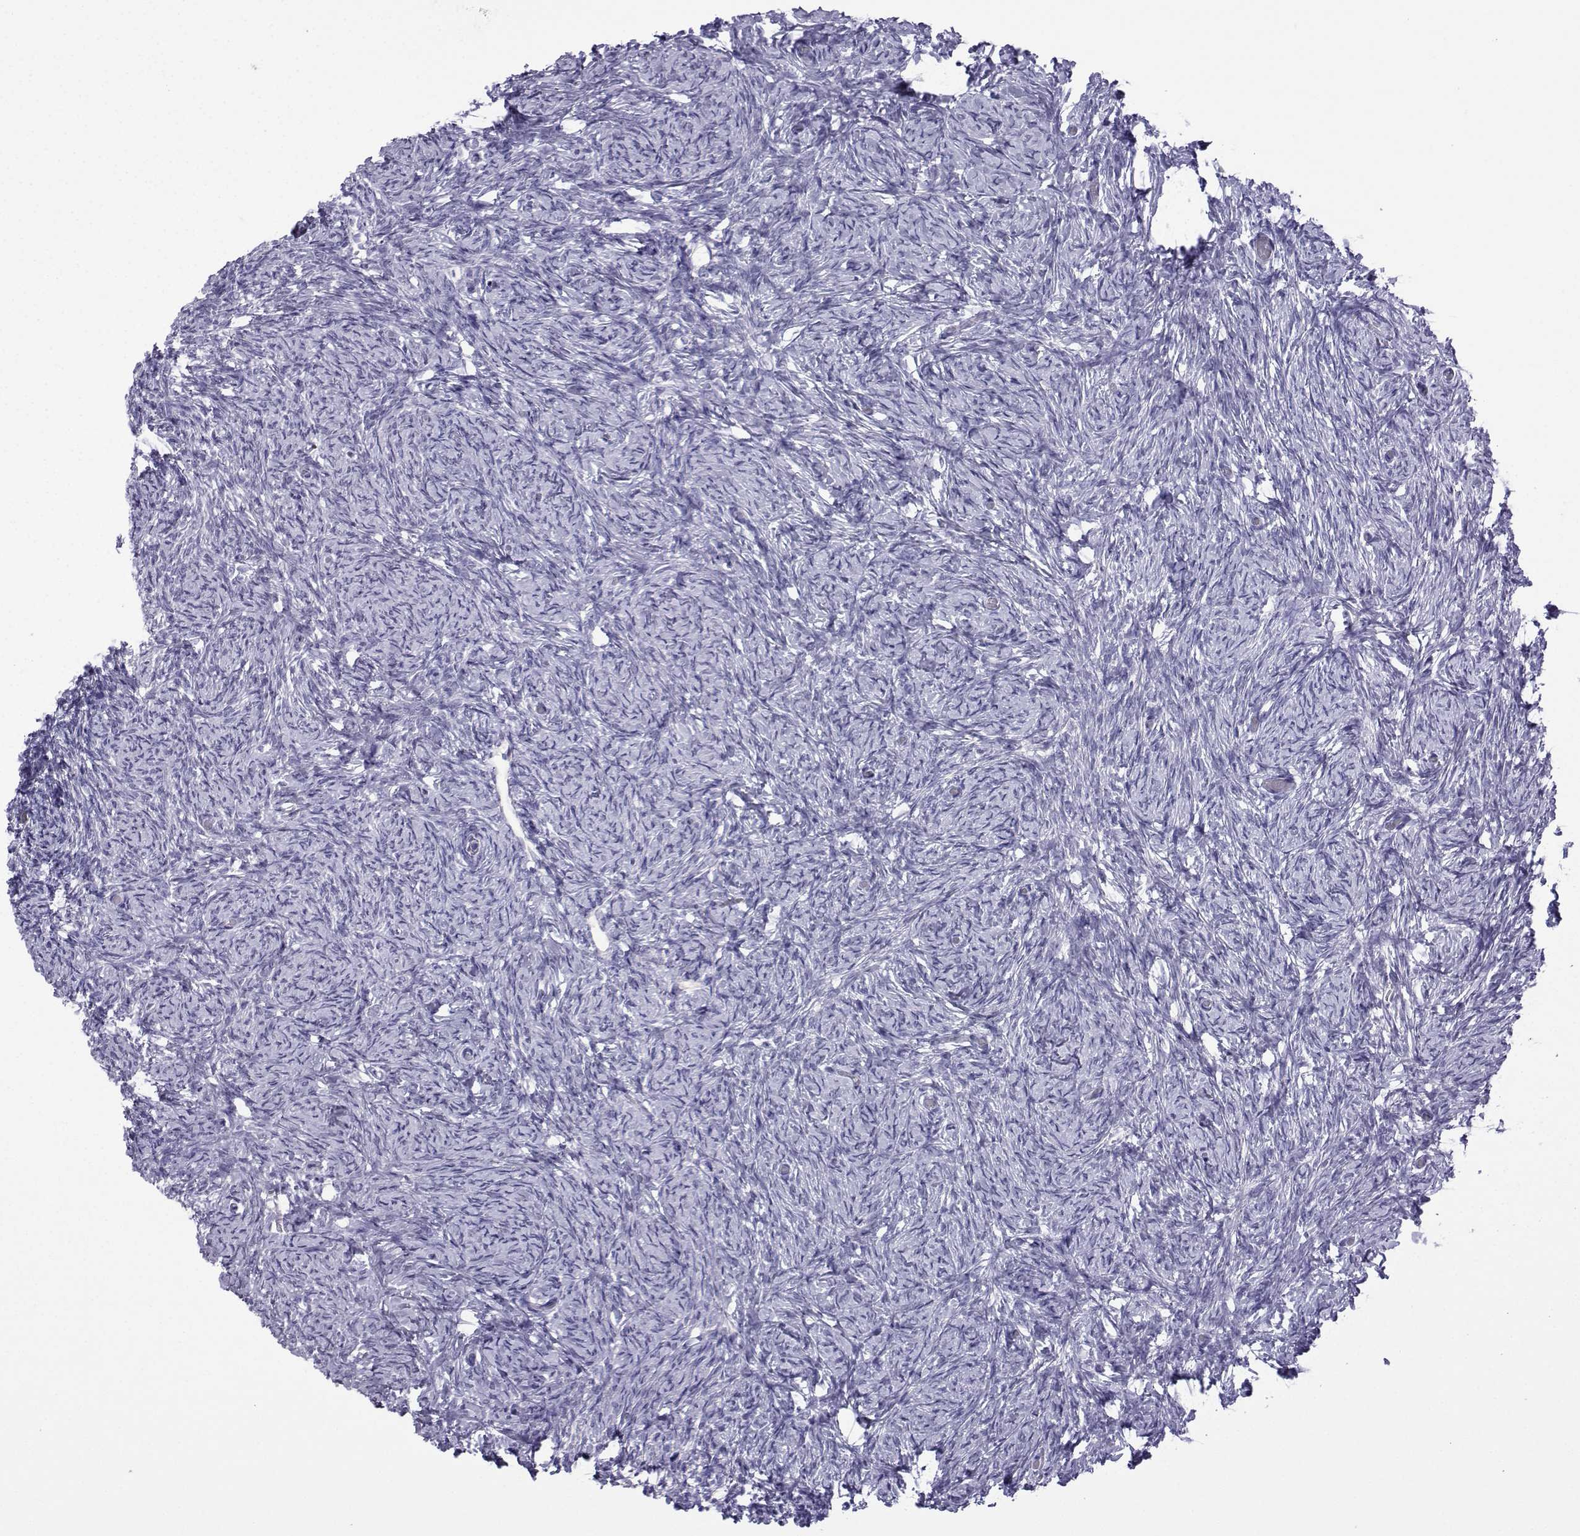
{"staining": {"intensity": "negative", "quantity": "none", "location": "none"}, "tissue": "ovary", "cell_type": "Follicle cells", "image_type": "normal", "snomed": [{"axis": "morphology", "description": "Normal tissue, NOS"}, {"axis": "topography", "description": "Ovary"}], "caption": "IHC micrograph of normal ovary stained for a protein (brown), which reveals no positivity in follicle cells. The staining is performed using DAB brown chromogen with nuclei counter-stained in using hematoxylin.", "gene": "CFAP70", "patient": {"sex": "female", "age": 39}}